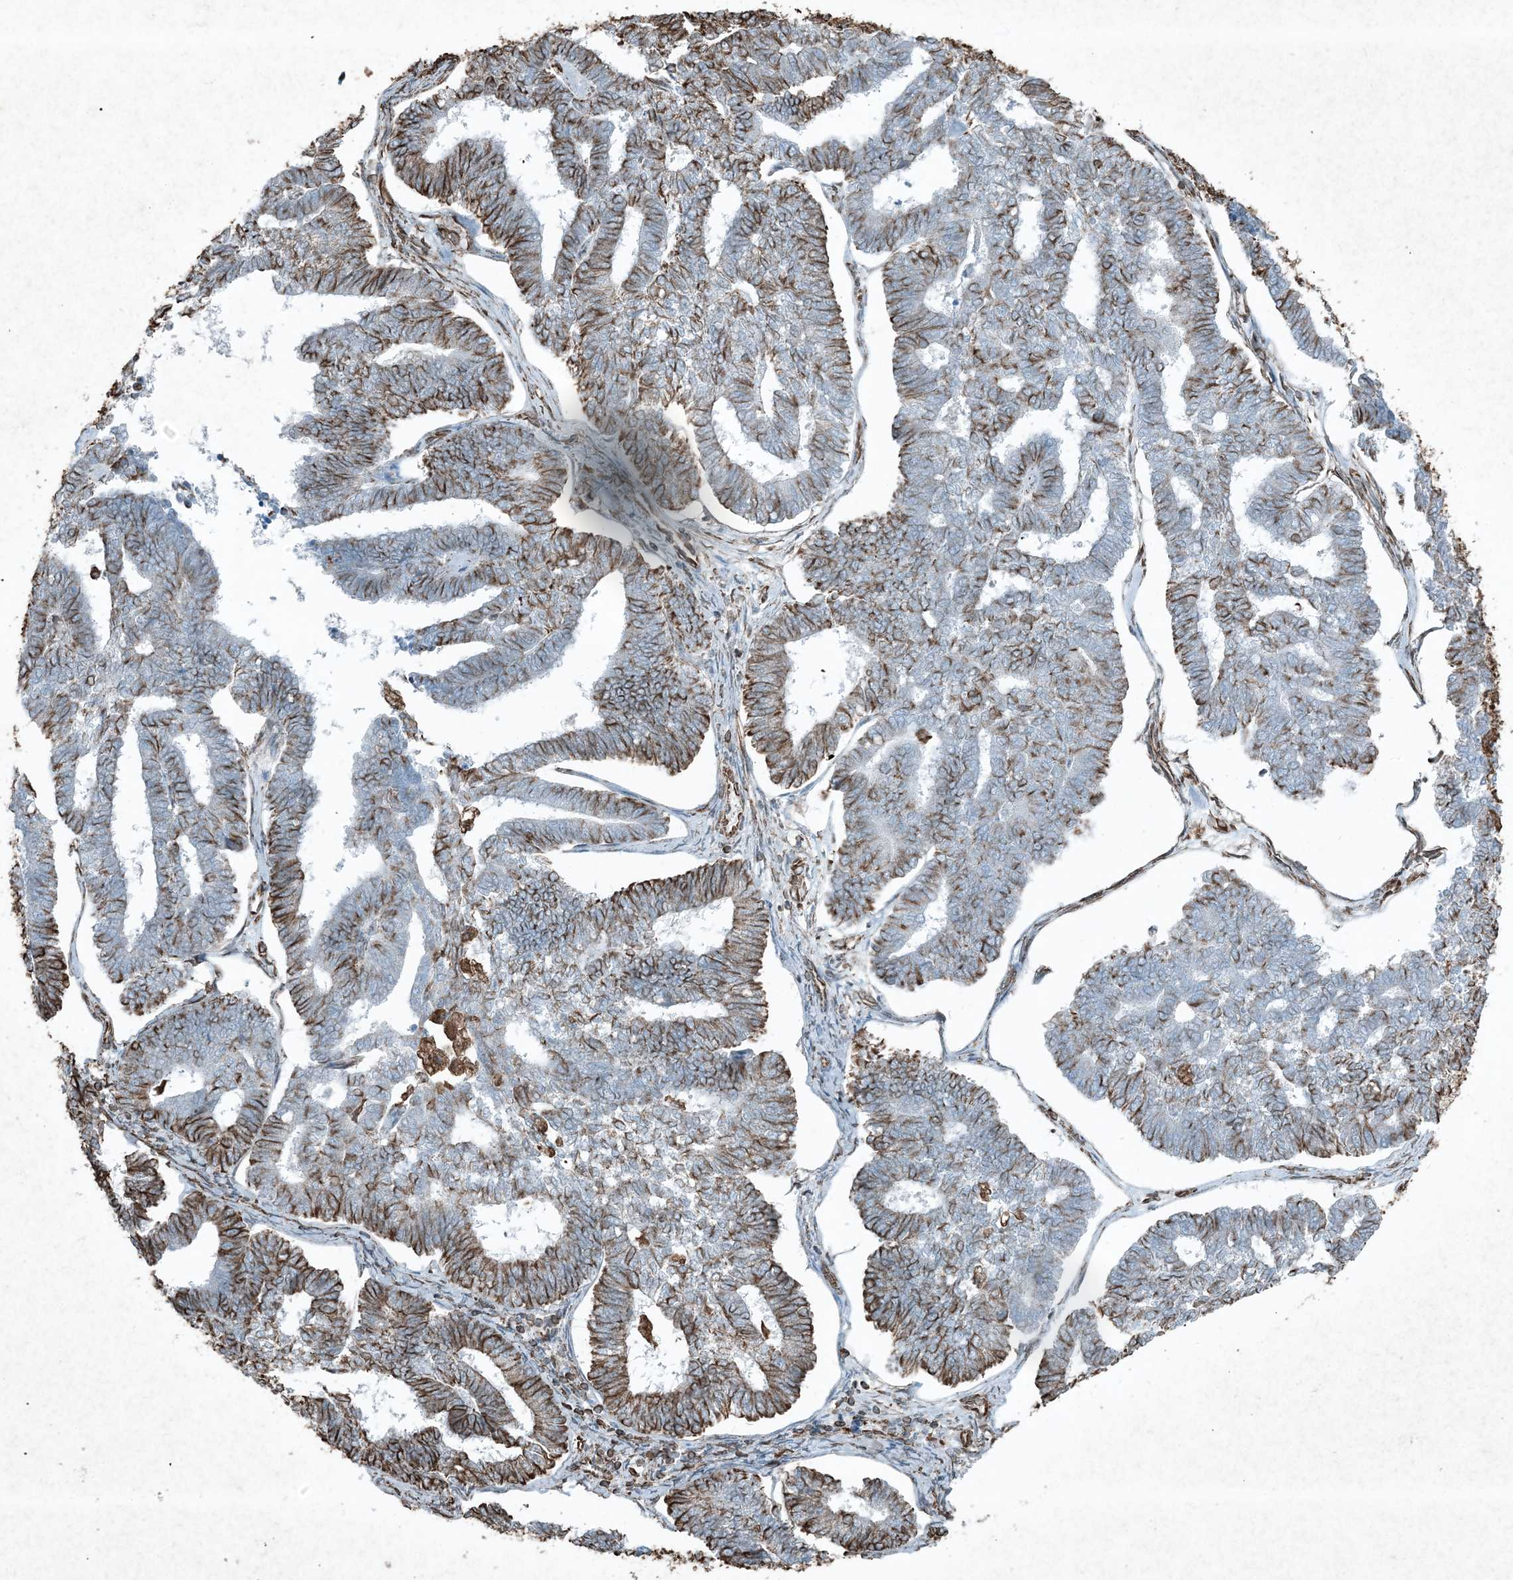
{"staining": {"intensity": "strong", "quantity": "25%-75%", "location": "cytoplasmic/membranous"}, "tissue": "endometrial cancer", "cell_type": "Tumor cells", "image_type": "cancer", "snomed": [{"axis": "morphology", "description": "Adenocarcinoma, NOS"}, {"axis": "topography", "description": "Endometrium"}], "caption": "Strong cytoplasmic/membranous protein staining is seen in approximately 25%-75% of tumor cells in endometrial cancer.", "gene": "RYK", "patient": {"sex": "female", "age": 70}}